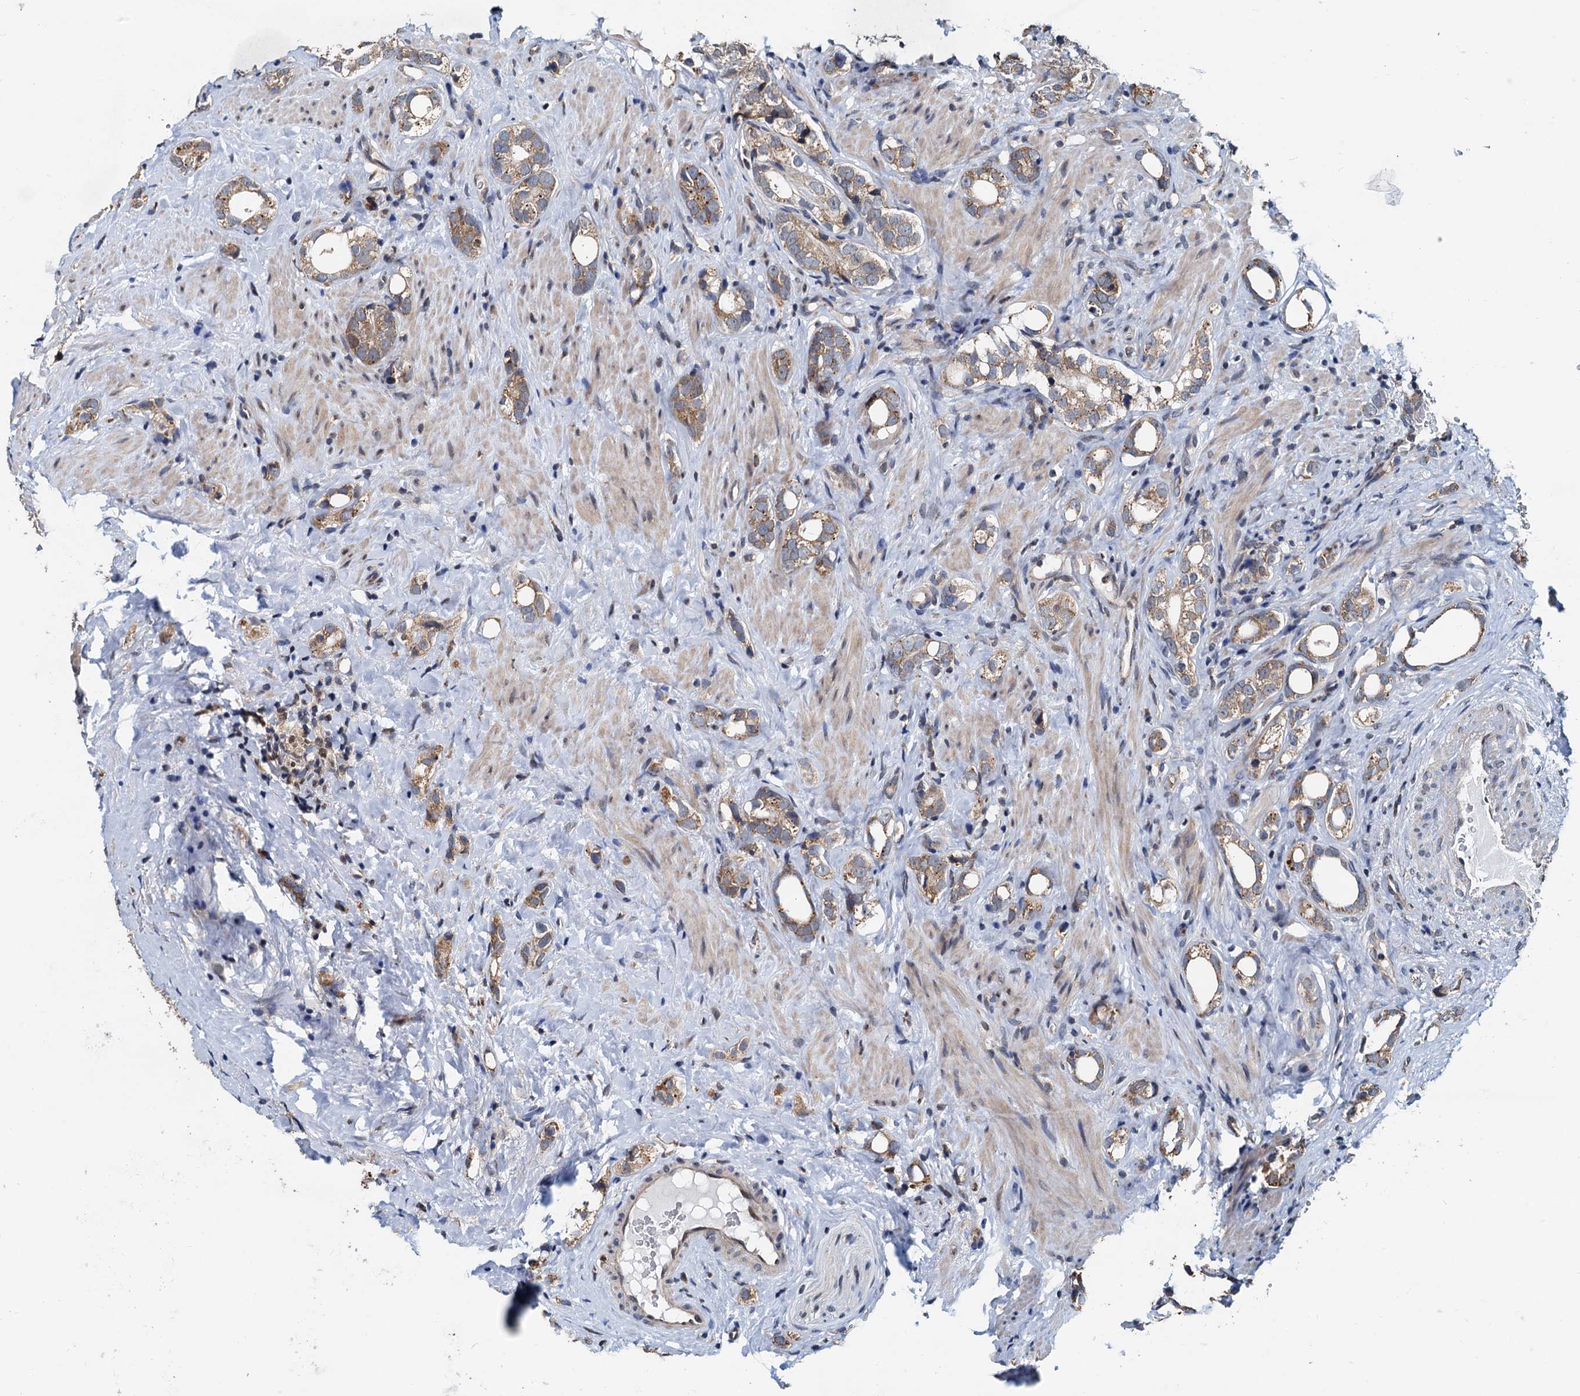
{"staining": {"intensity": "moderate", "quantity": ">75%", "location": "cytoplasmic/membranous"}, "tissue": "prostate cancer", "cell_type": "Tumor cells", "image_type": "cancer", "snomed": [{"axis": "morphology", "description": "Adenocarcinoma, High grade"}, {"axis": "topography", "description": "Prostate"}], "caption": "IHC histopathology image of human adenocarcinoma (high-grade) (prostate) stained for a protein (brown), which shows medium levels of moderate cytoplasmic/membranous expression in about >75% of tumor cells.", "gene": "MCMBP", "patient": {"sex": "male", "age": 63}}